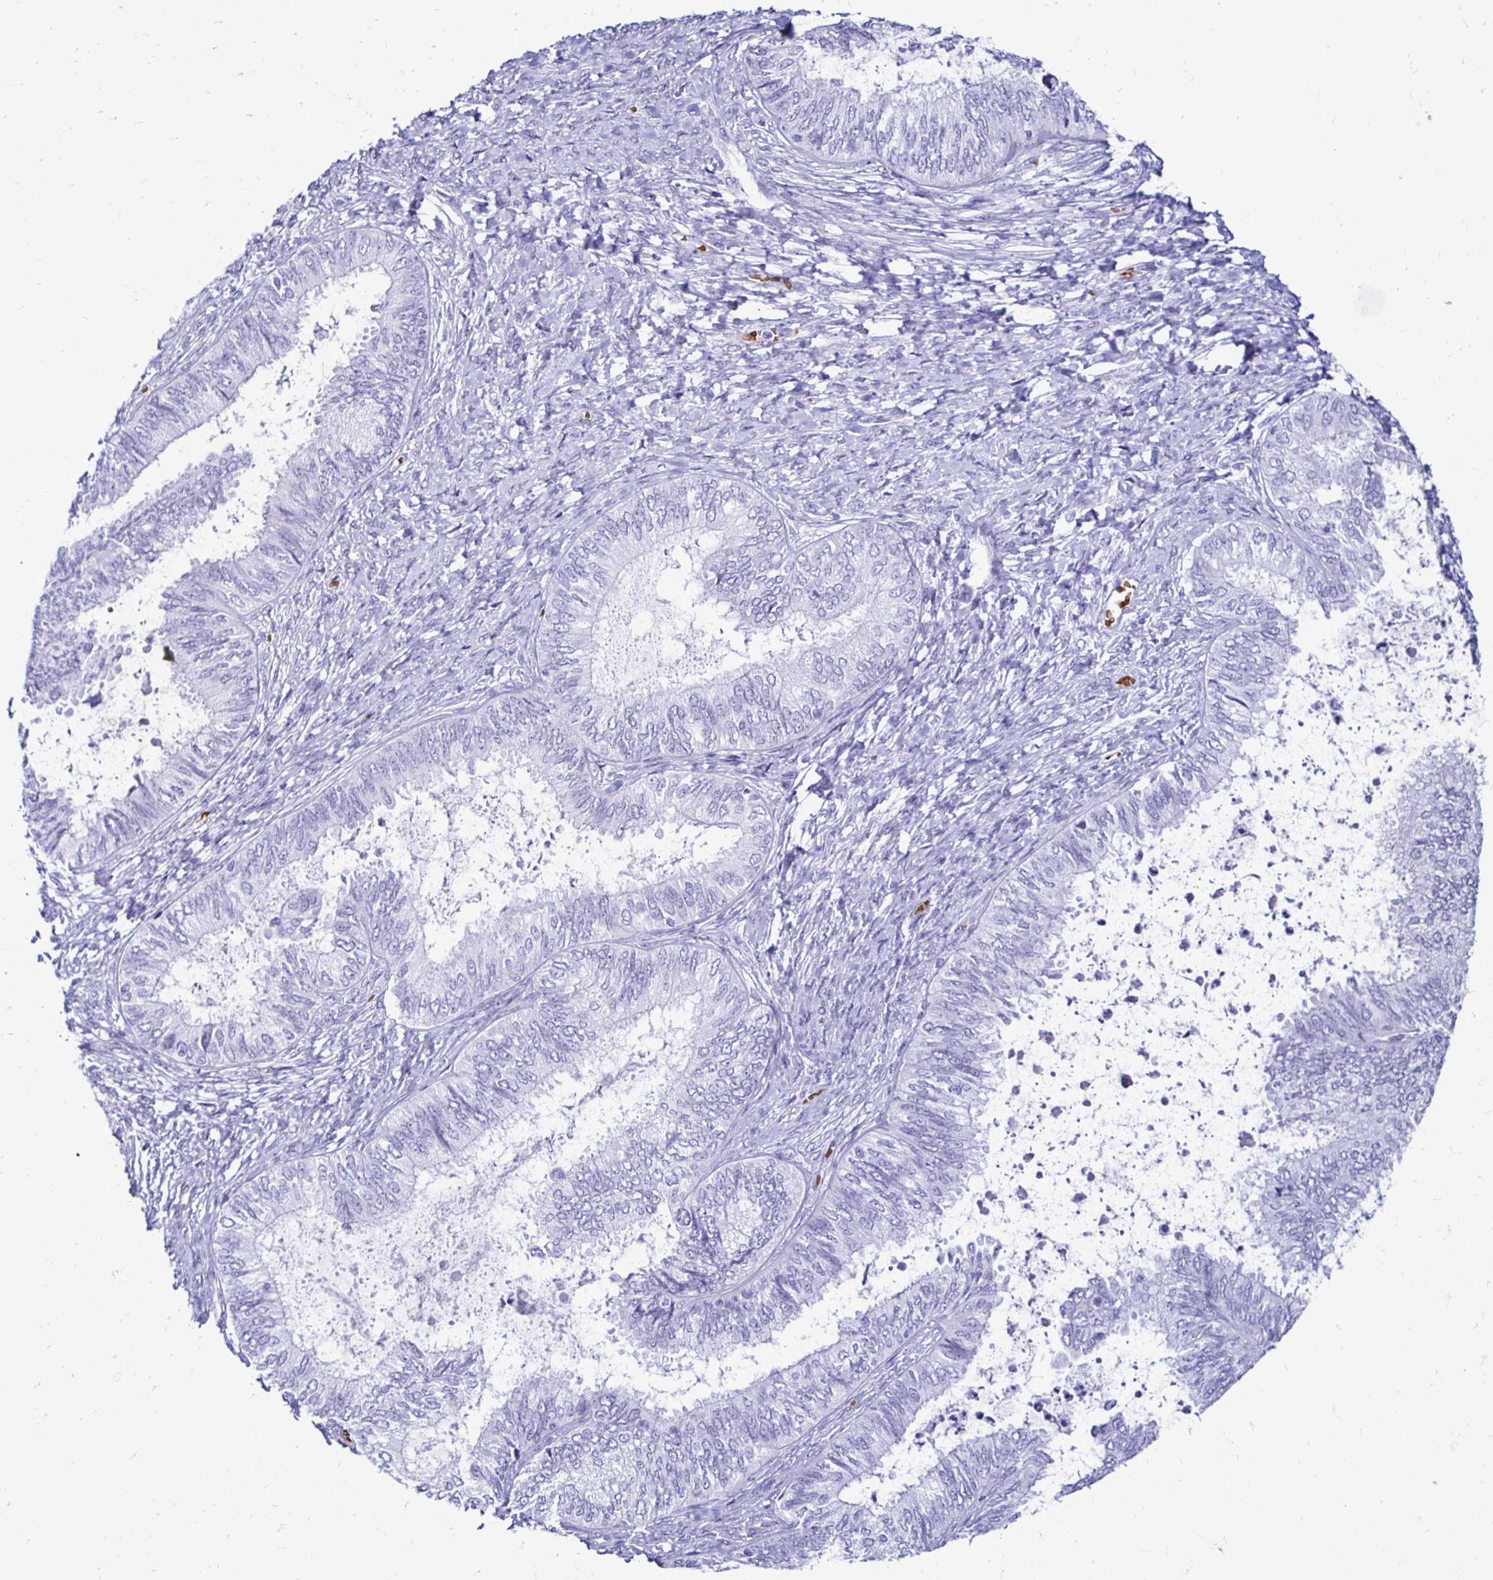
{"staining": {"intensity": "negative", "quantity": "none", "location": "none"}, "tissue": "ovarian cancer", "cell_type": "Tumor cells", "image_type": "cancer", "snomed": [{"axis": "morphology", "description": "Carcinoma, endometroid"}, {"axis": "topography", "description": "Ovary"}], "caption": "A micrograph of ovarian endometroid carcinoma stained for a protein reveals no brown staining in tumor cells.", "gene": "RHBDL3", "patient": {"sex": "female", "age": 70}}